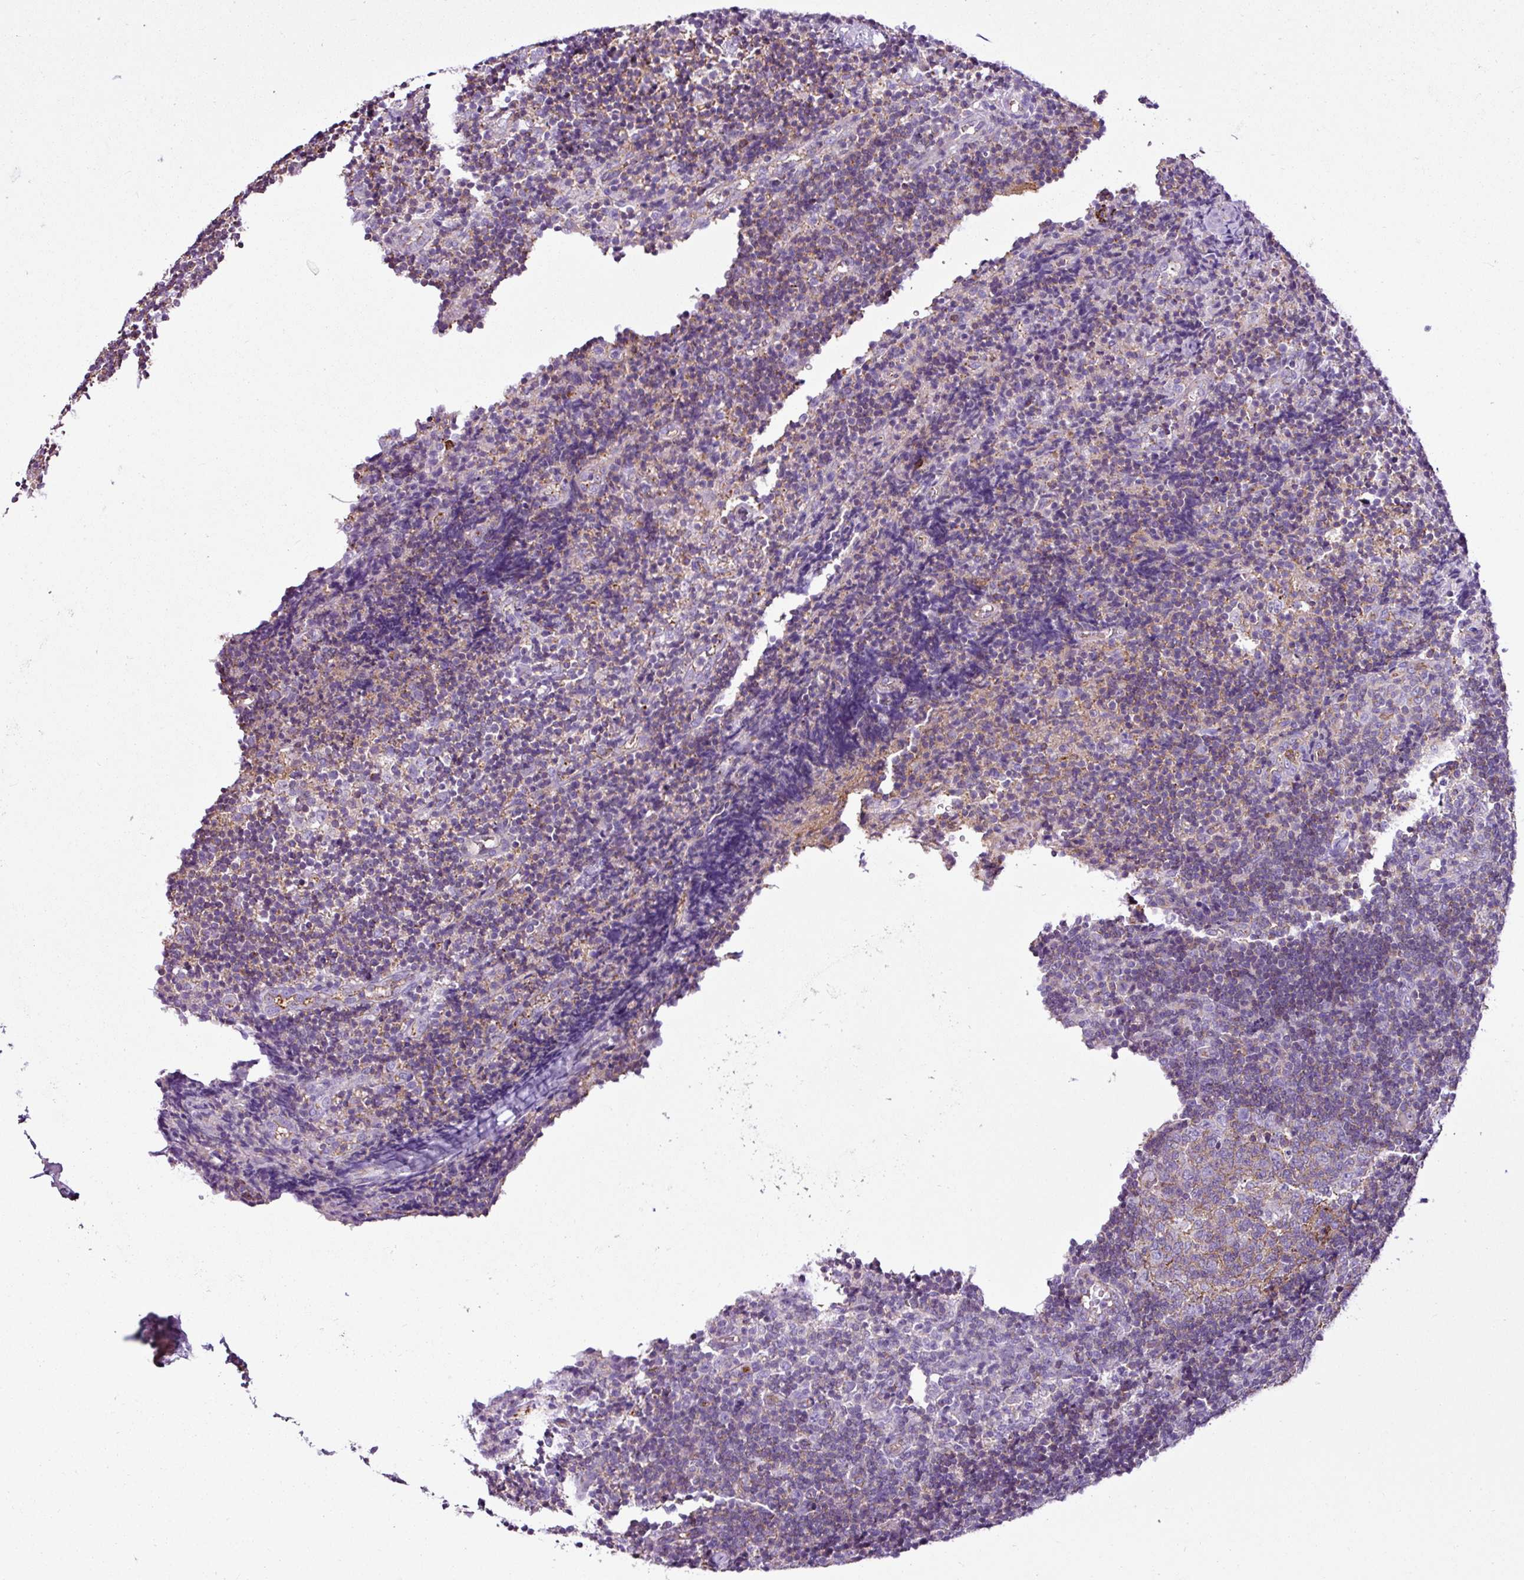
{"staining": {"intensity": "moderate", "quantity": "<25%", "location": "cytoplasmic/membranous"}, "tissue": "lymph node", "cell_type": "Germinal center cells", "image_type": "normal", "snomed": [{"axis": "morphology", "description": "Normal tissue, NOS"}, {"axis": "topography", "description": "Lymph node"}], "caption": "The image shows staining of normal lymph node, revealing moderate cytoplasmic/membranous protein expression (brown color) within germinal center cells. (brown staining indicates protein expression, while blue staining denotes nuclei).", "gene": "EME2", "patient": {"sex": "female", "age": 52}}